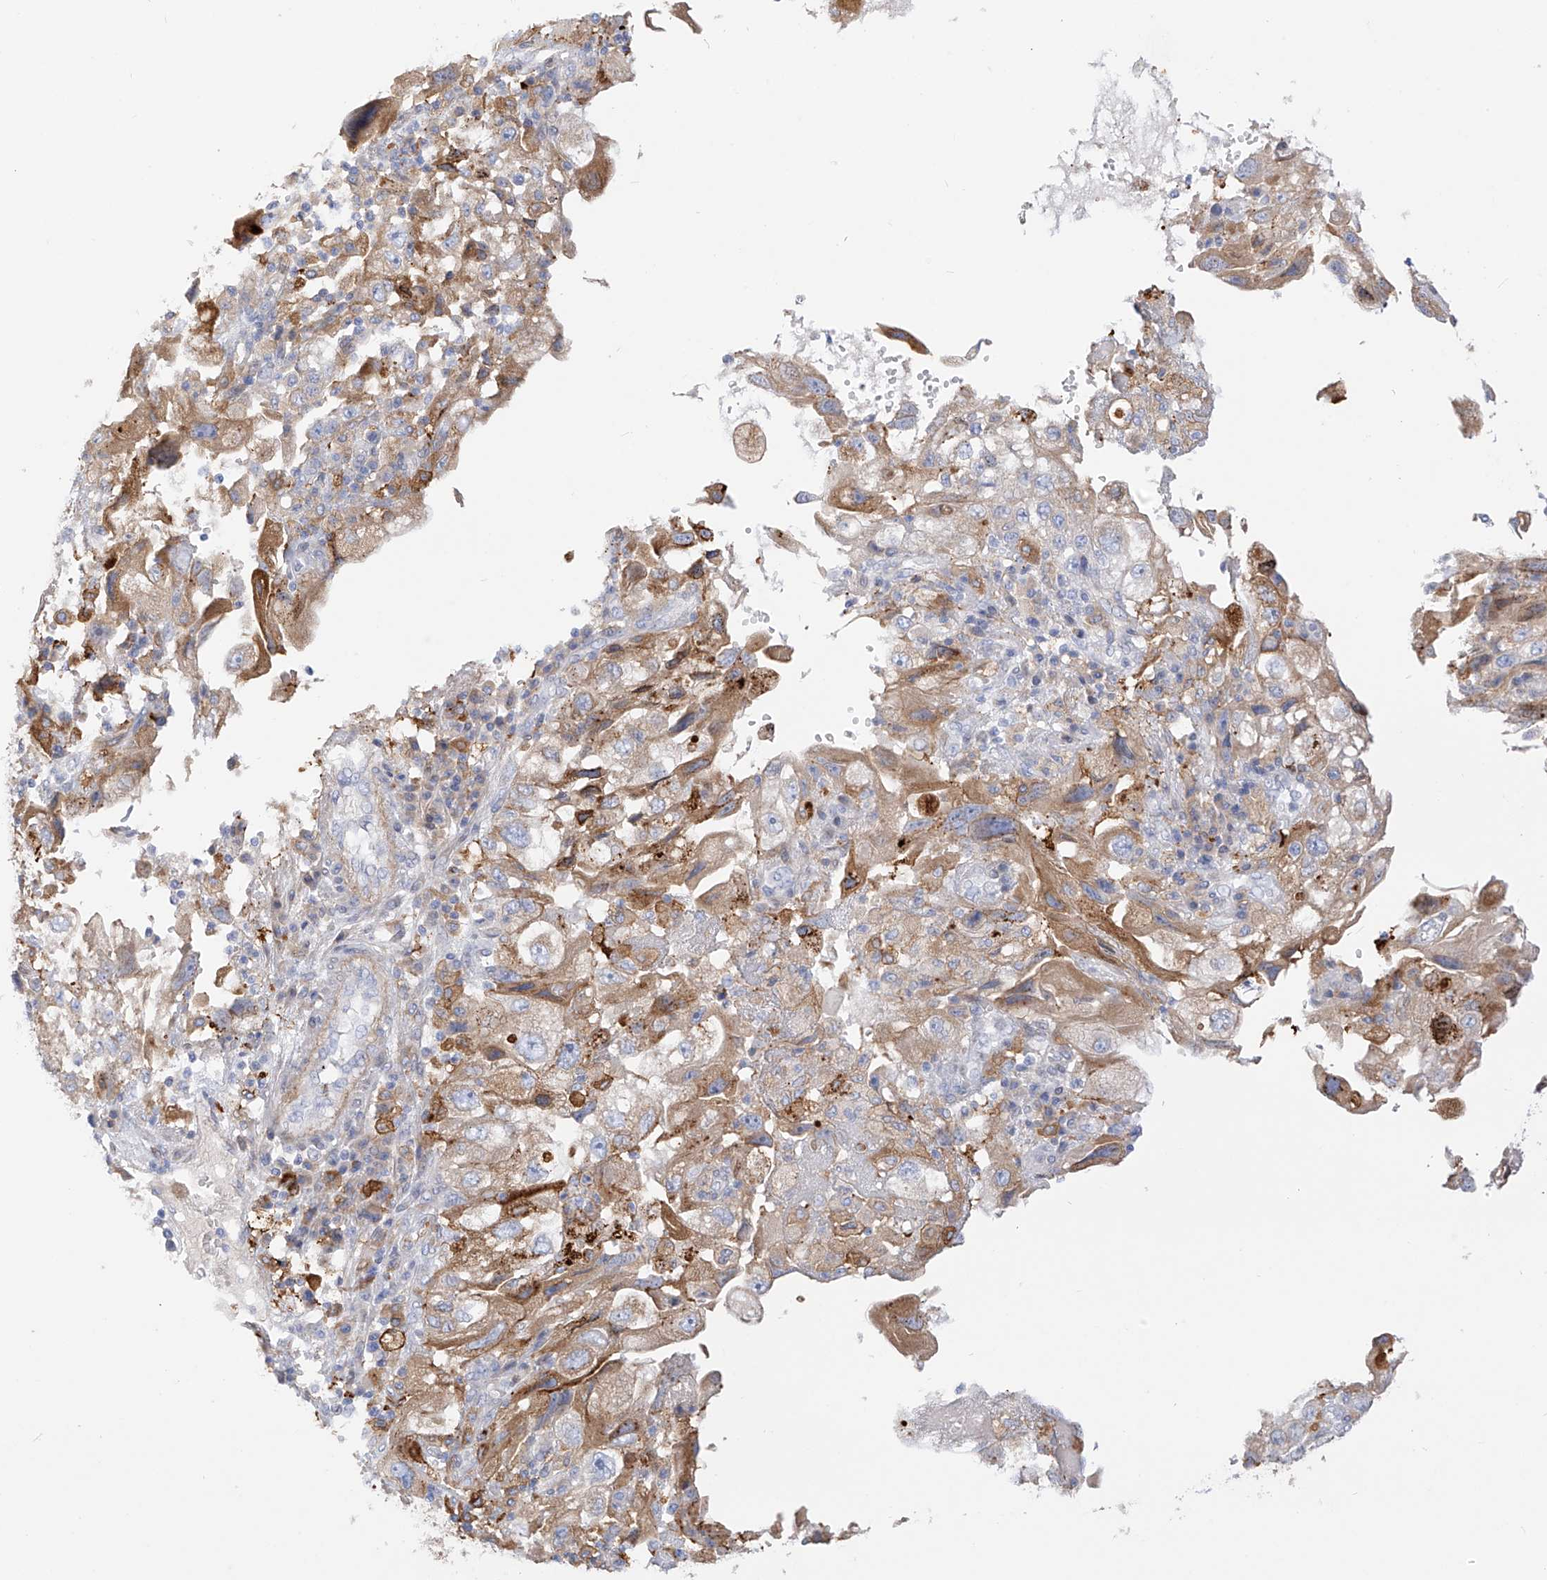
{"staining": {"intensity": "moderate", "quantity": ">75%", "location": "cytoplasmic/membranous"}, "tissue": "endometrial cancer", "cell_type": "Tumor cells", "image_type": "cancer", "snomed": [{"axis": "morphology", "description": "Adenocarcinoma, NOS"}, {"axis": "topography", "description": "Endometrium"}], "caption": "Immunohistochemistry (IHC) (DAB) staining of human endometrial cancer demonstrates moderate cytoplasmic/membranous protein staining in about >75% of tumor cells. Ihc stains the protein in brown and the nuclei are stained blue.", "gene": "PCYOX1", "patient": {"sex": "female", "age": 49}}